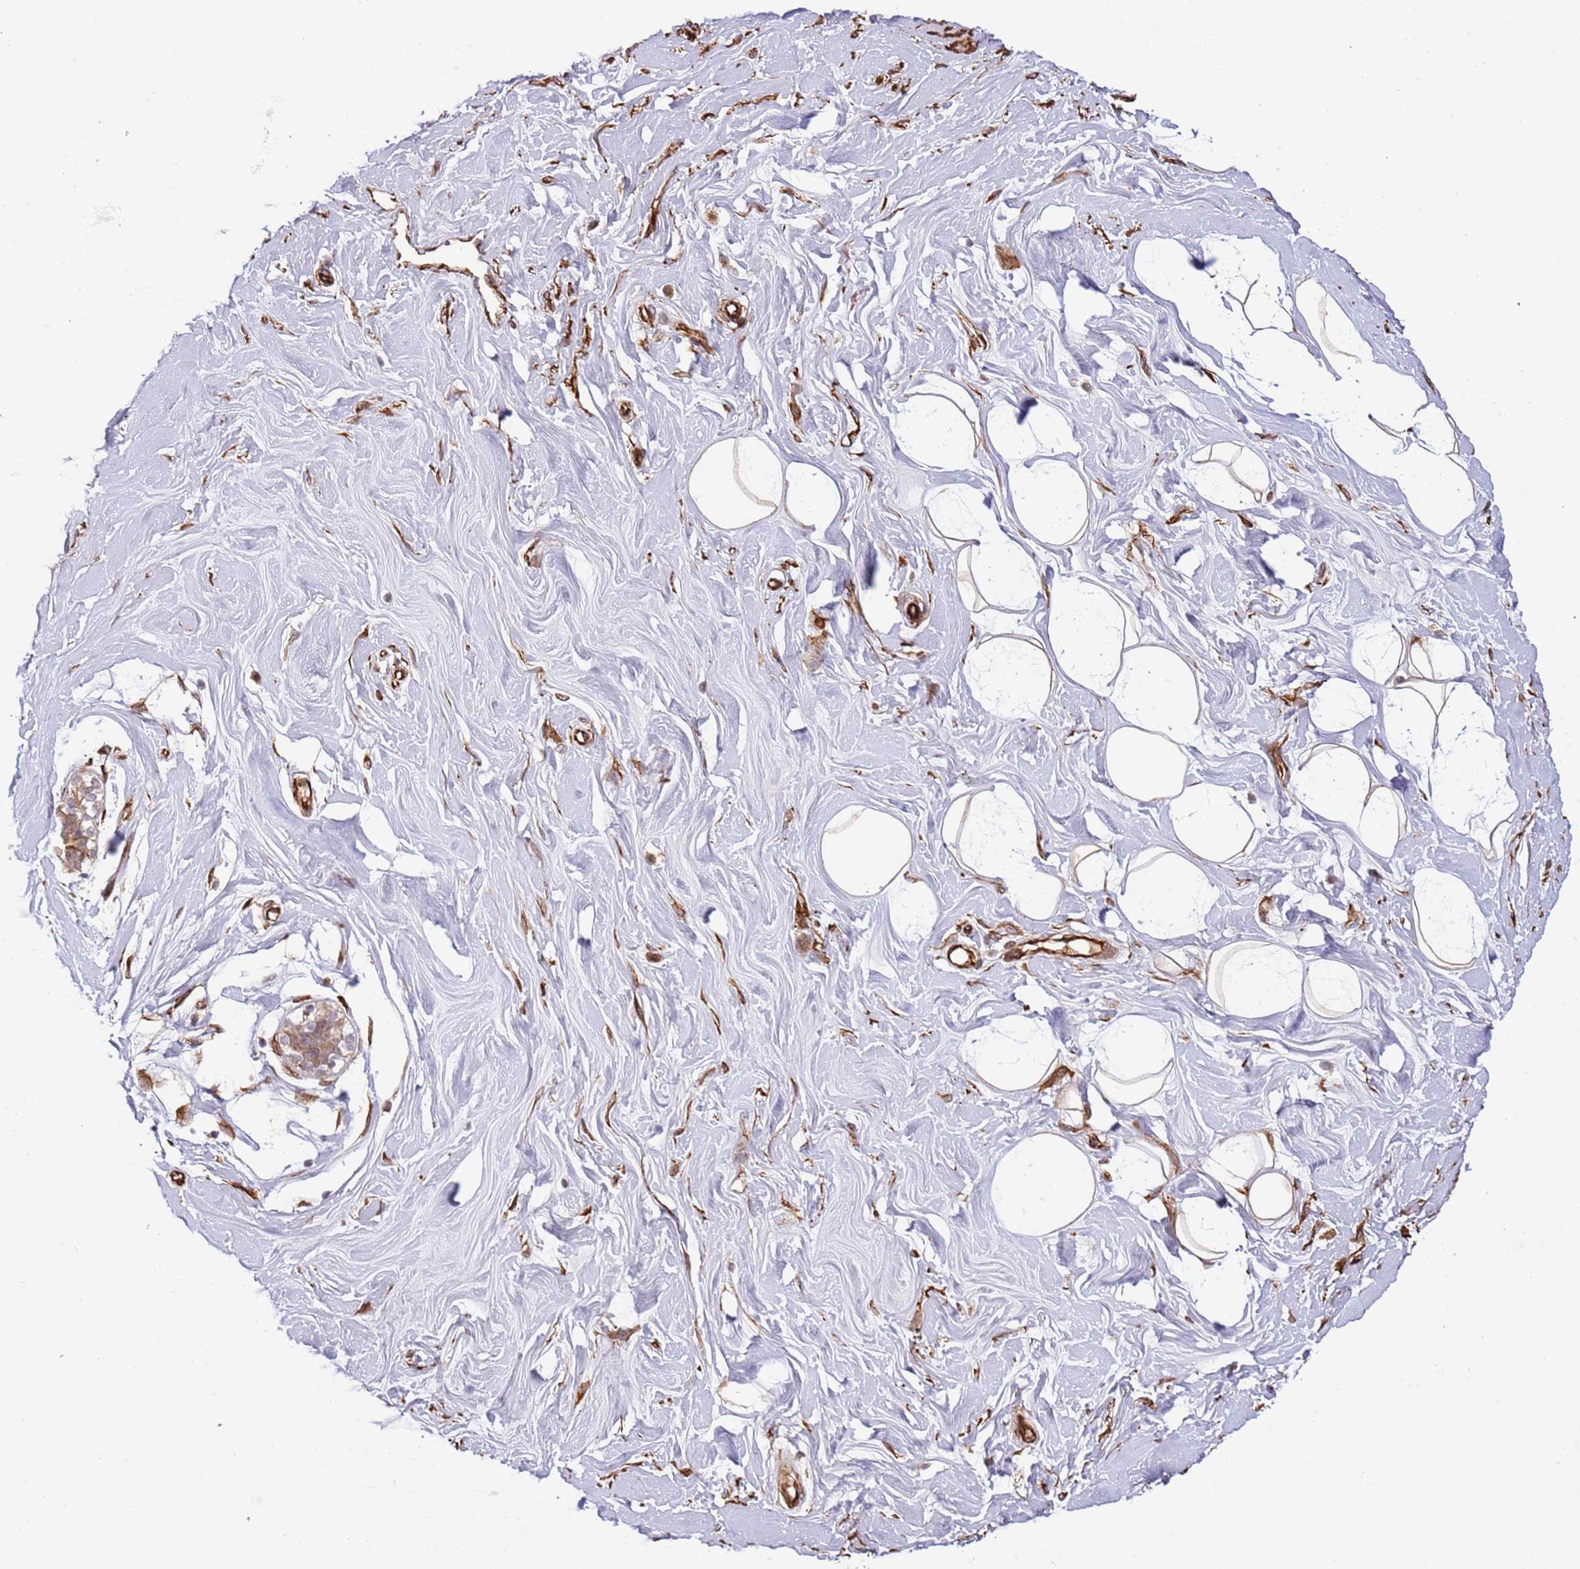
{"staining": {"intensity": "moderate", "quantity": ">75%", "location": "cytoplasmic/membranous"}, "tissue": "adipose tissue", "cell_type": "Adipocytes", "image_type": "normal", "snomed": [{"axis": "morphology", "description": "Normal tissue, NOS"}, {"axis": "topography", "description": "Cartilage tissue"}, {"axis": "topography", "description": "Bronchus"}], "caption": "DAB immunohistochemical staining of benign human adipose tissue demonstrates moderate cytoplasmic/membranous protein positivity in about >75% of adipocytes.", "gene": "NEK3", "patient": {"sex": "male", "age": 56}}